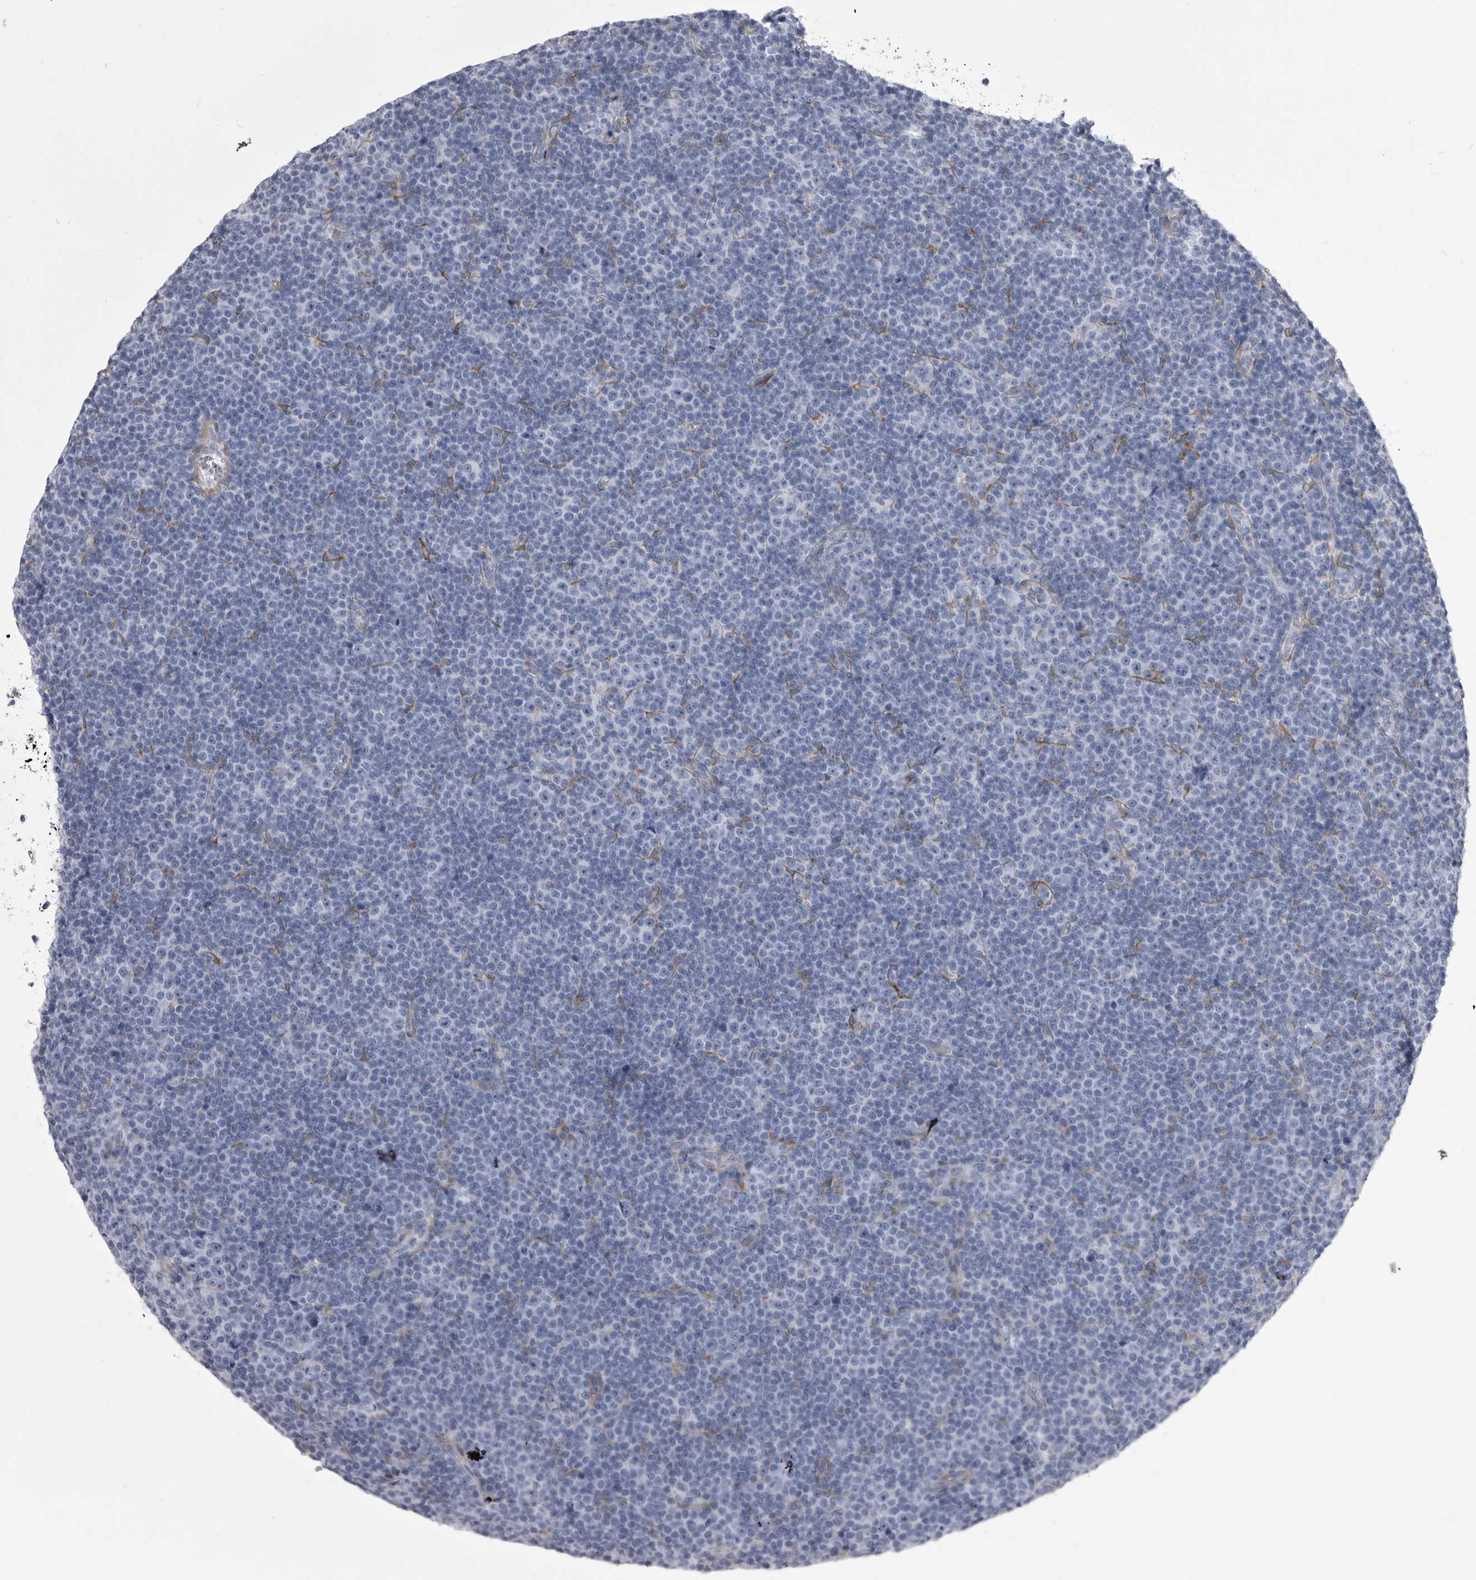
{"staining": {"intensity": "negative", "quantity": "none", "location": "none"}, "tissue": "lymphoma", "cell_type": "Tumor cells", "image_type": "cancer", "snomed": [{"axis": "morphology", "description": "Malignant lymphoma, non-Hodgkin's type, Low grade"}, {"axis": "topography", "description": "Lymph node"}], "caption": "Protein analysis of lymphoma displays no significant positivity in tumor cells.", "gene": "ANK2", "patient": {"sex": "female", "age": 67}}